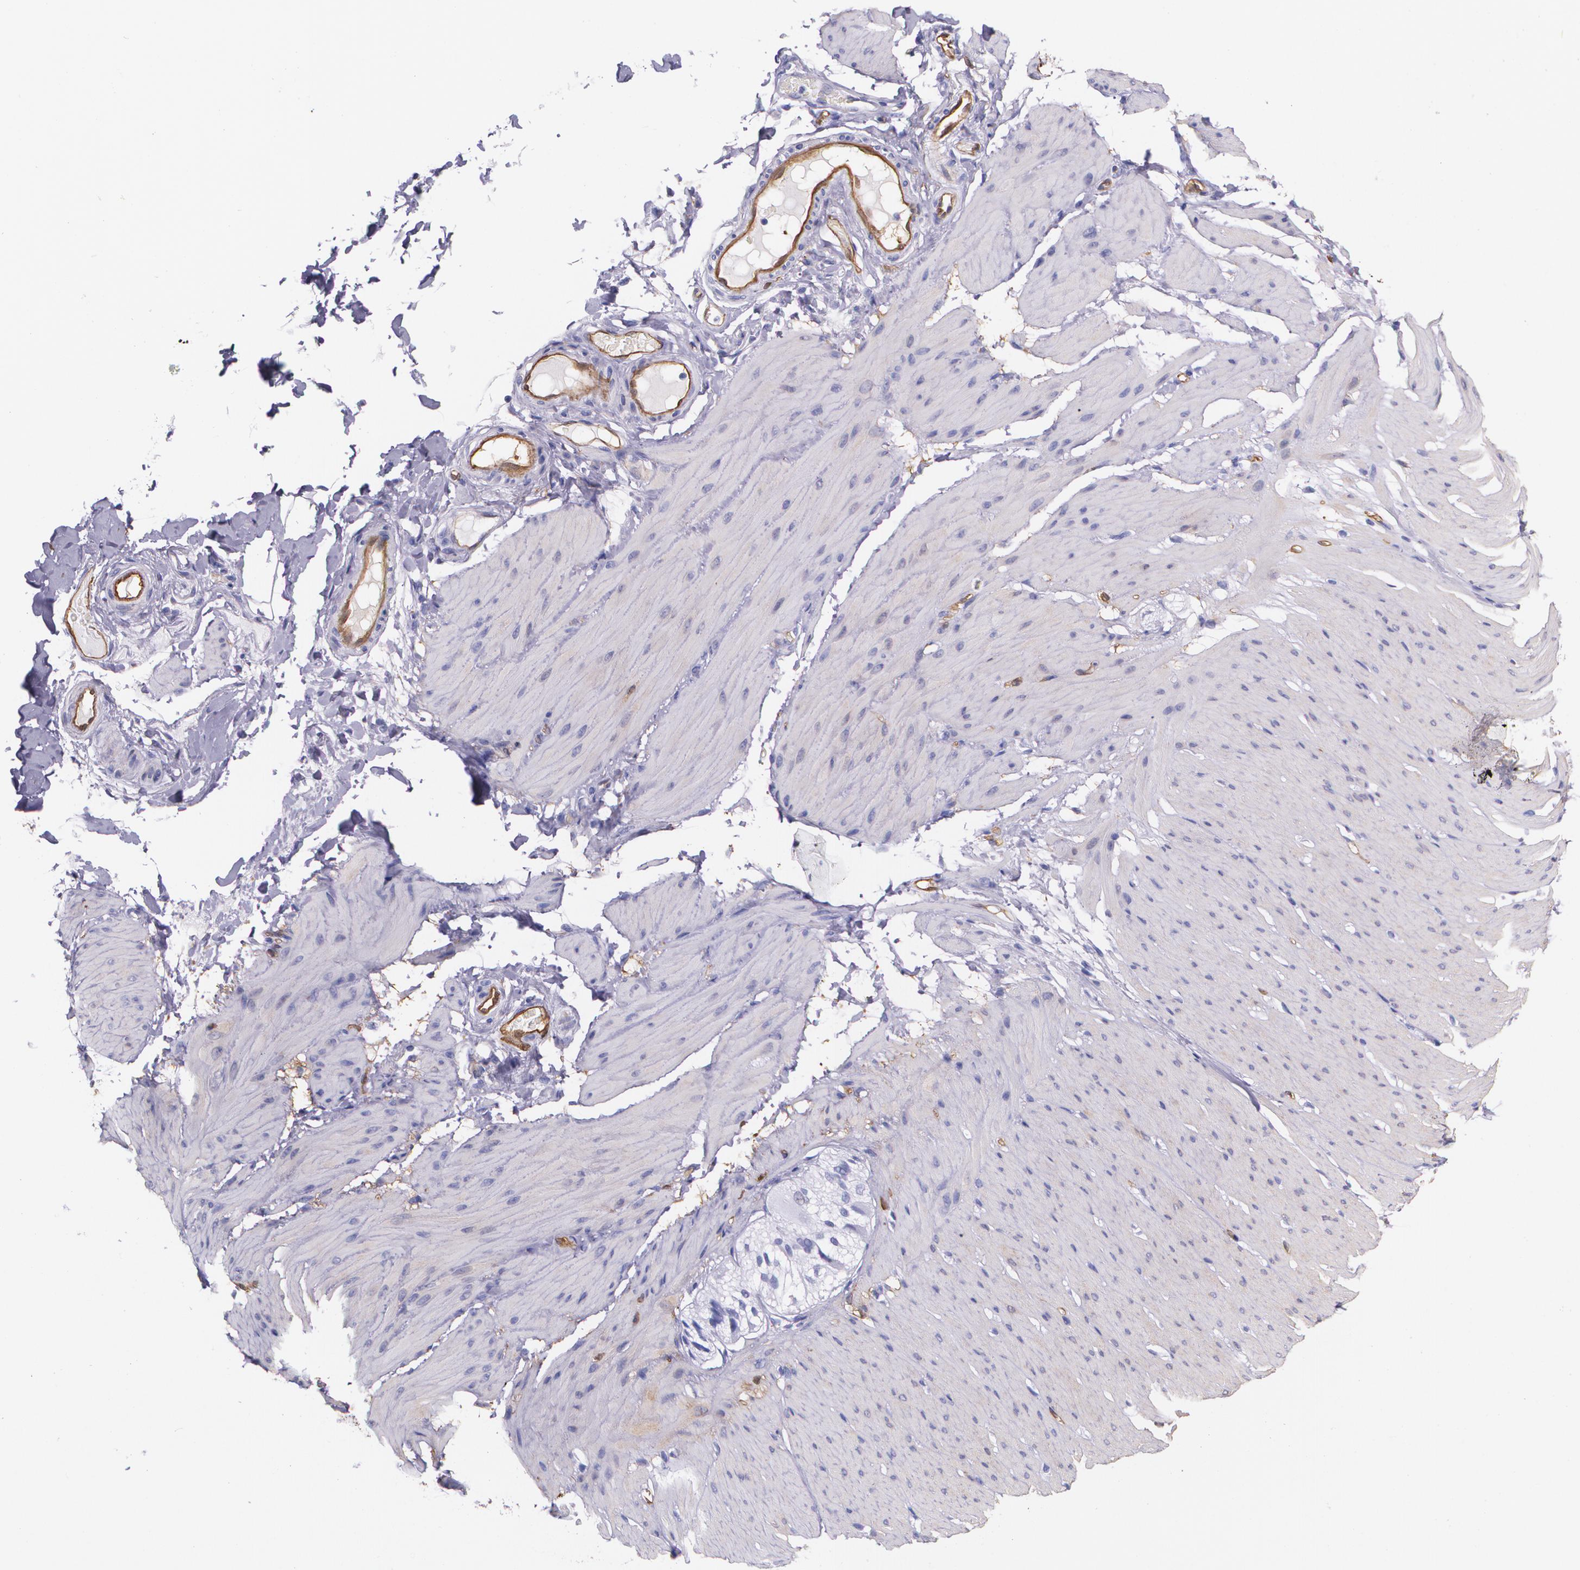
{"staining": {"intensity": "weak", "quantity": "25%-75%", "location": "cytoplasmic/membranous"}, "tissue": "smooth muscle", "cell_type": "Smooth muscle cells", "image_type": "normal", "snomed": [{"axis": "morphology", "description": "Normal tissue, NOS"}, {"axis": "topography", "description": "Smooth muscle"}, {"axis": "topography", "description": "Colon"}], "caption": "Weak cytoplasmic/membranous staining for a protein is seen in about 25%-75% of smooth muscle cells of normal smooth muscle using immunohistochemistry.", "gene": "MMP2", "patient": {"sex": "male", "age": 67}}